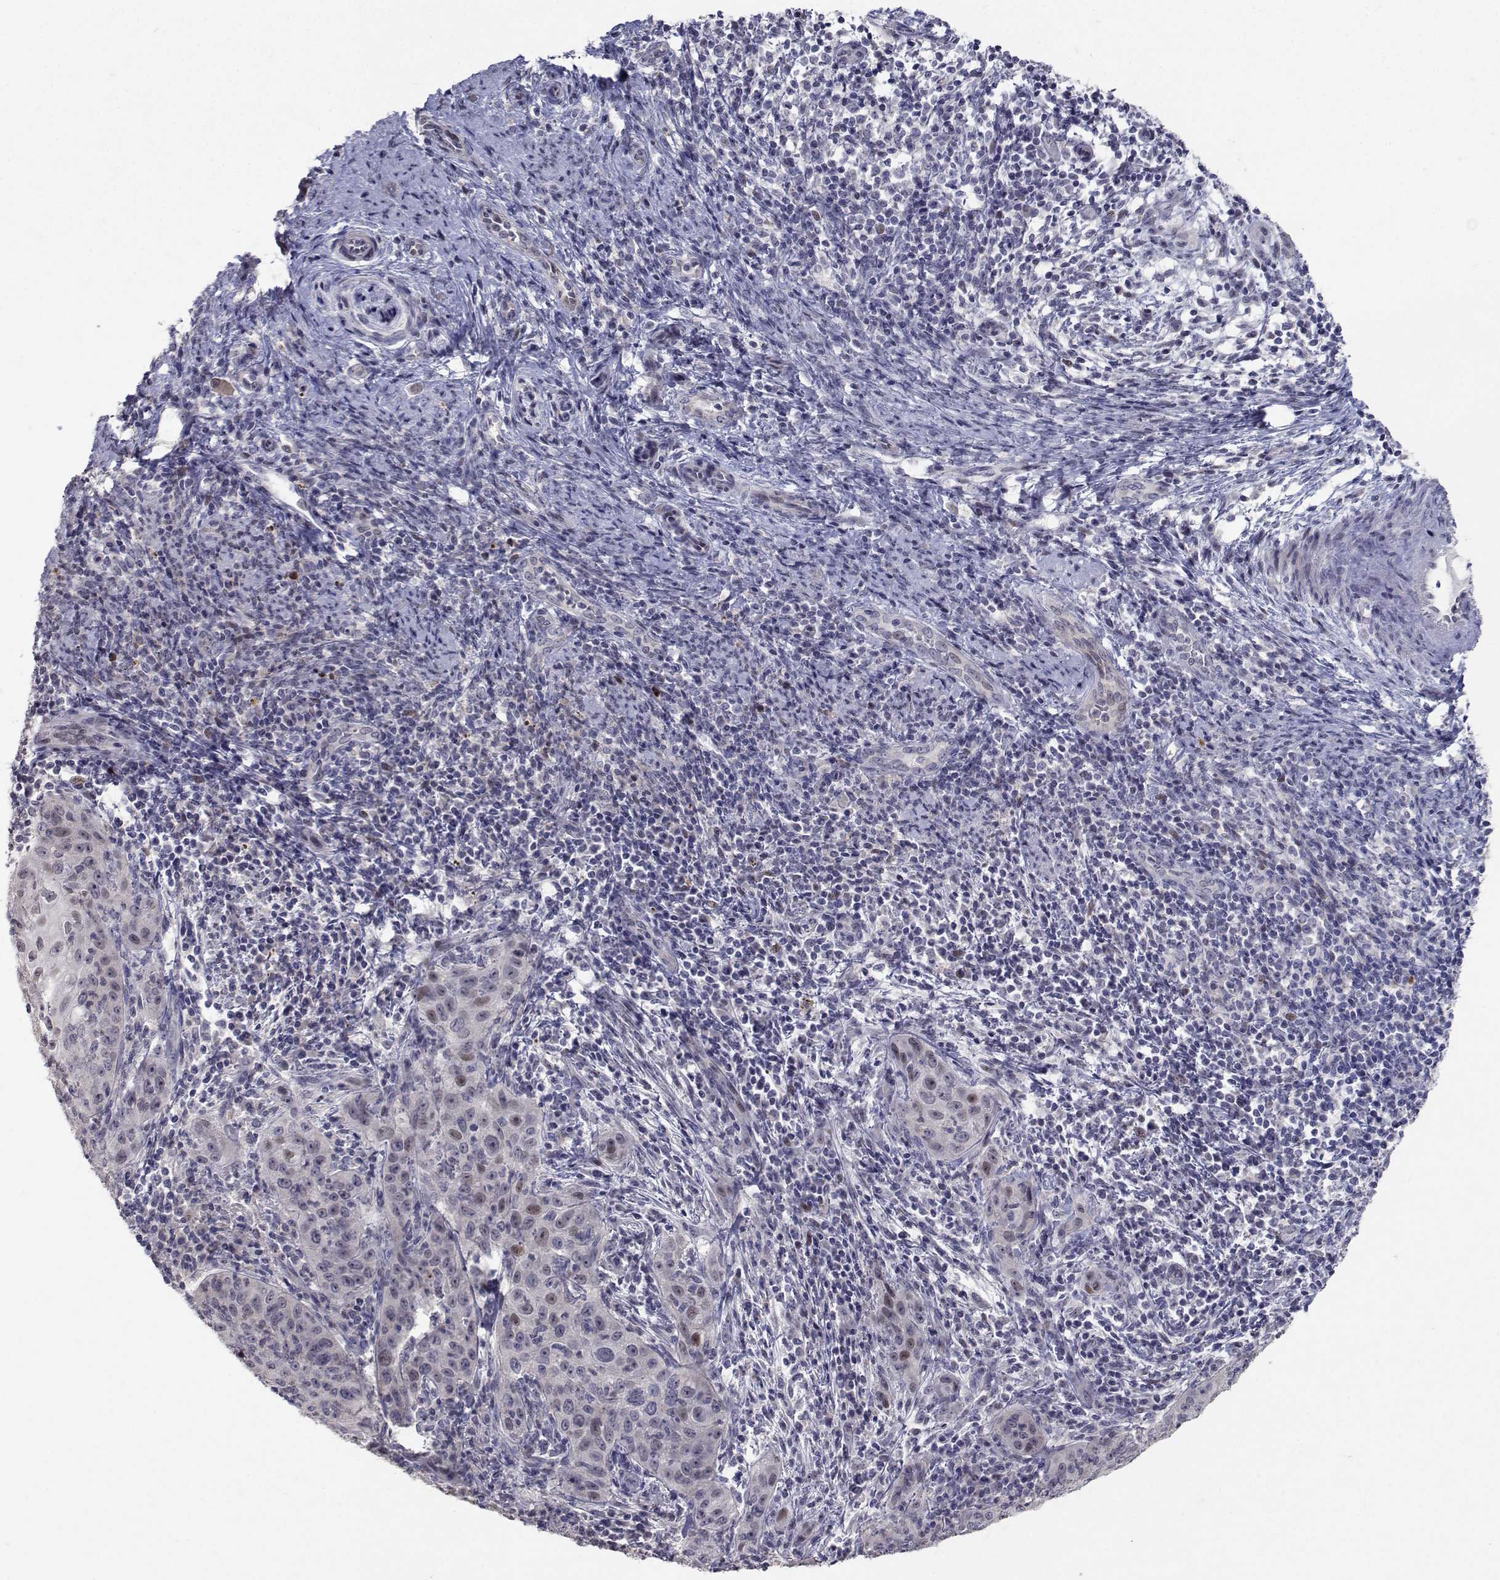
{"staining": {"intensity": "moderate", "quantity": "<25%", "location": "nuclear"}, "tissue": "cervical cancer", "cell_type": "Tumor cells", "image_type": "cancer", "snomed": [{"axis": "morphology", "description": "Squamous cell carcinoma, NOS"}, {"axis": "topography", "description": "Cervix"}], "caption": "A low amount of moderate nuclear expression is appreciated in approximately <25% of tumor cells in cervical cancer (squamous cell carcinoma) tissue.", "gene": "RBPJL", "patient": {"sex": "female", "age": 30}}